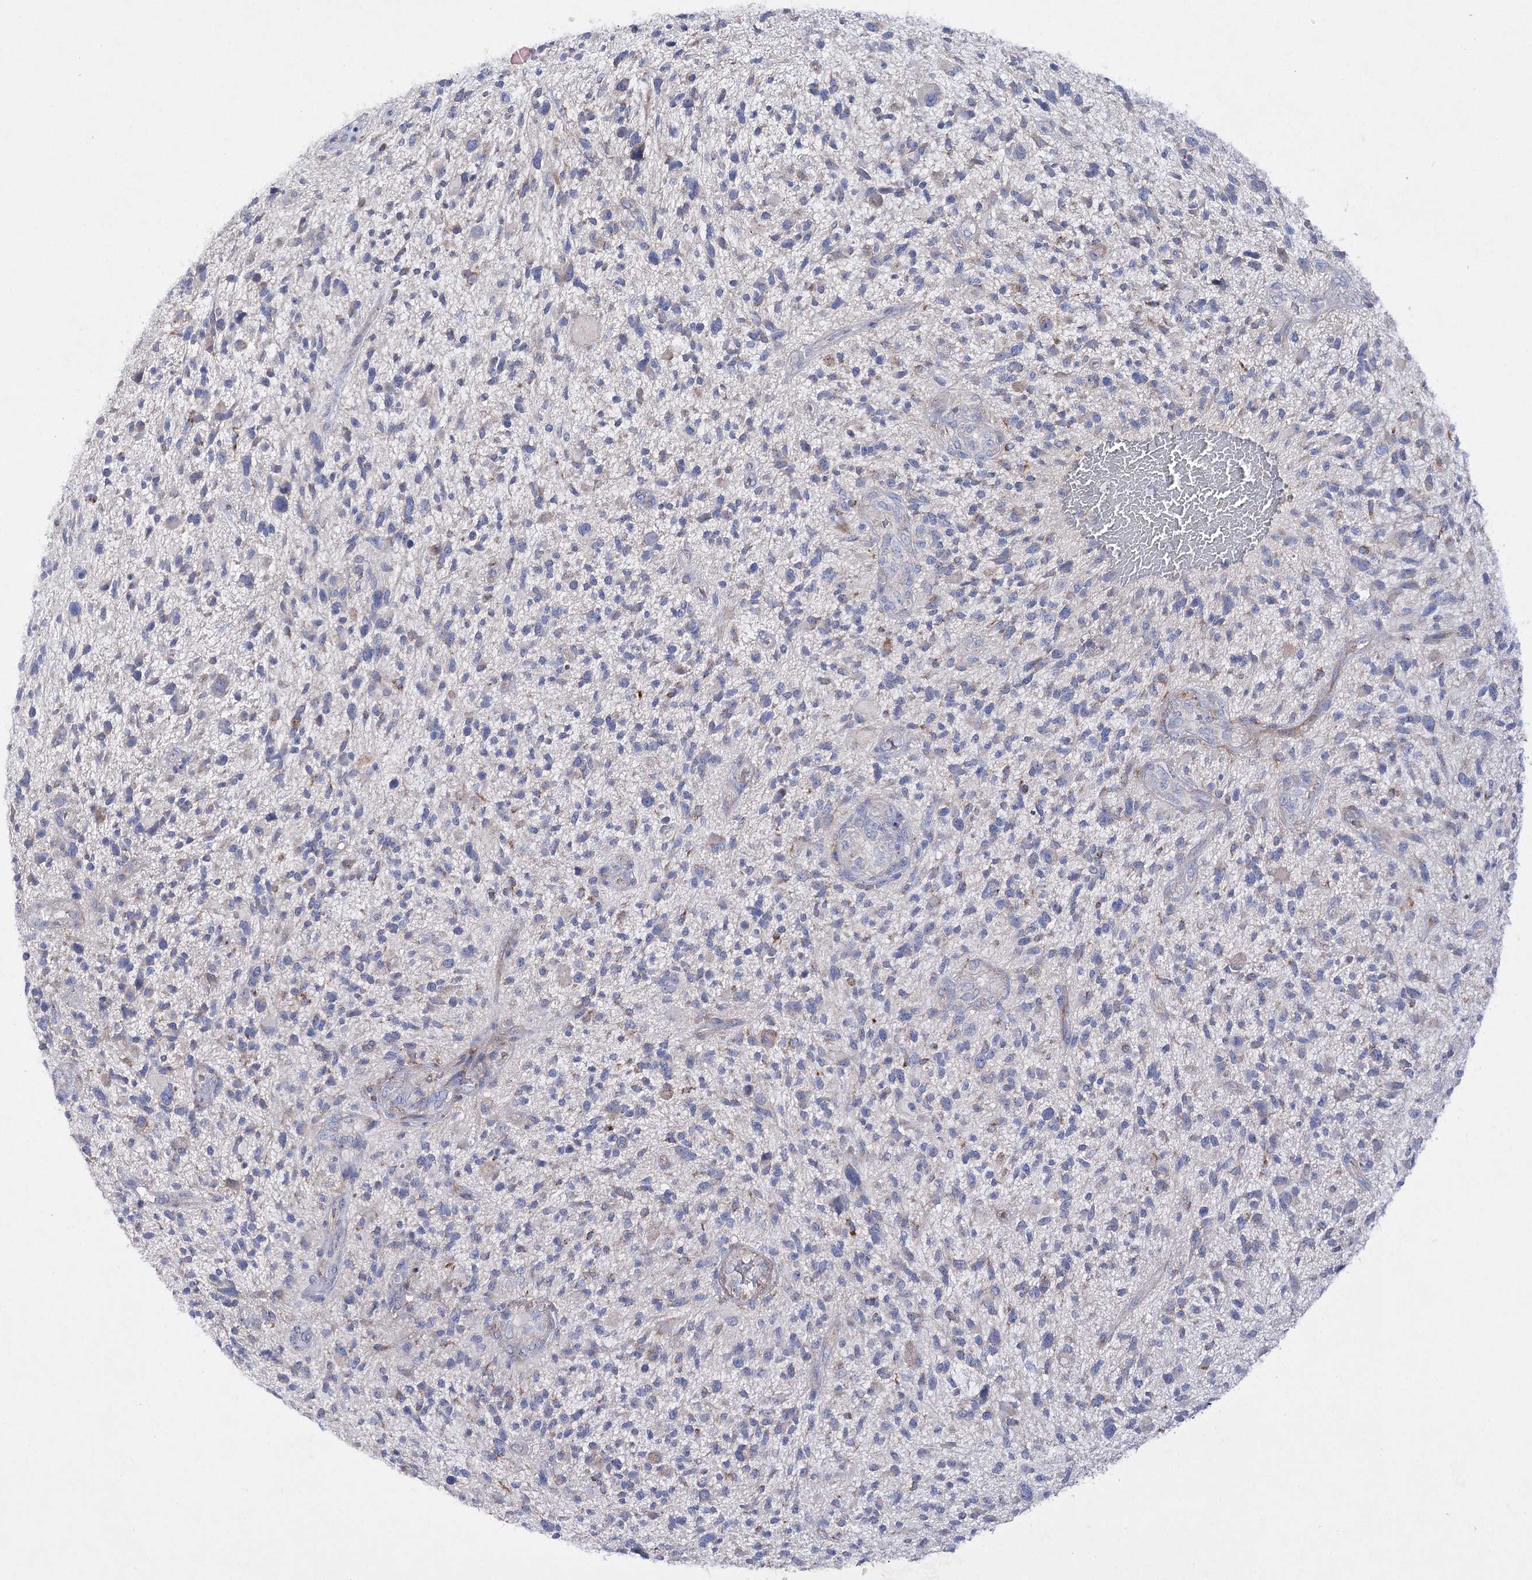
{"staining": {"intensity": "negative", "quantity": "none", "location": "none"}, "tissue": "glioma", "cell_type": "Tumor cells", "image_type": "cancer", "snomed": [{"axis": "morphology", "description": "Glioma, malignant, High grade"}, {"axis": "topography", "description": "Brain"}], "caption": "Malignant glioma (high-grade) was stained to show a protein in brown. There is no significant staining in tumor cells.", "gene": "COX15", "patient": {"sex": "male", "age": 47}}